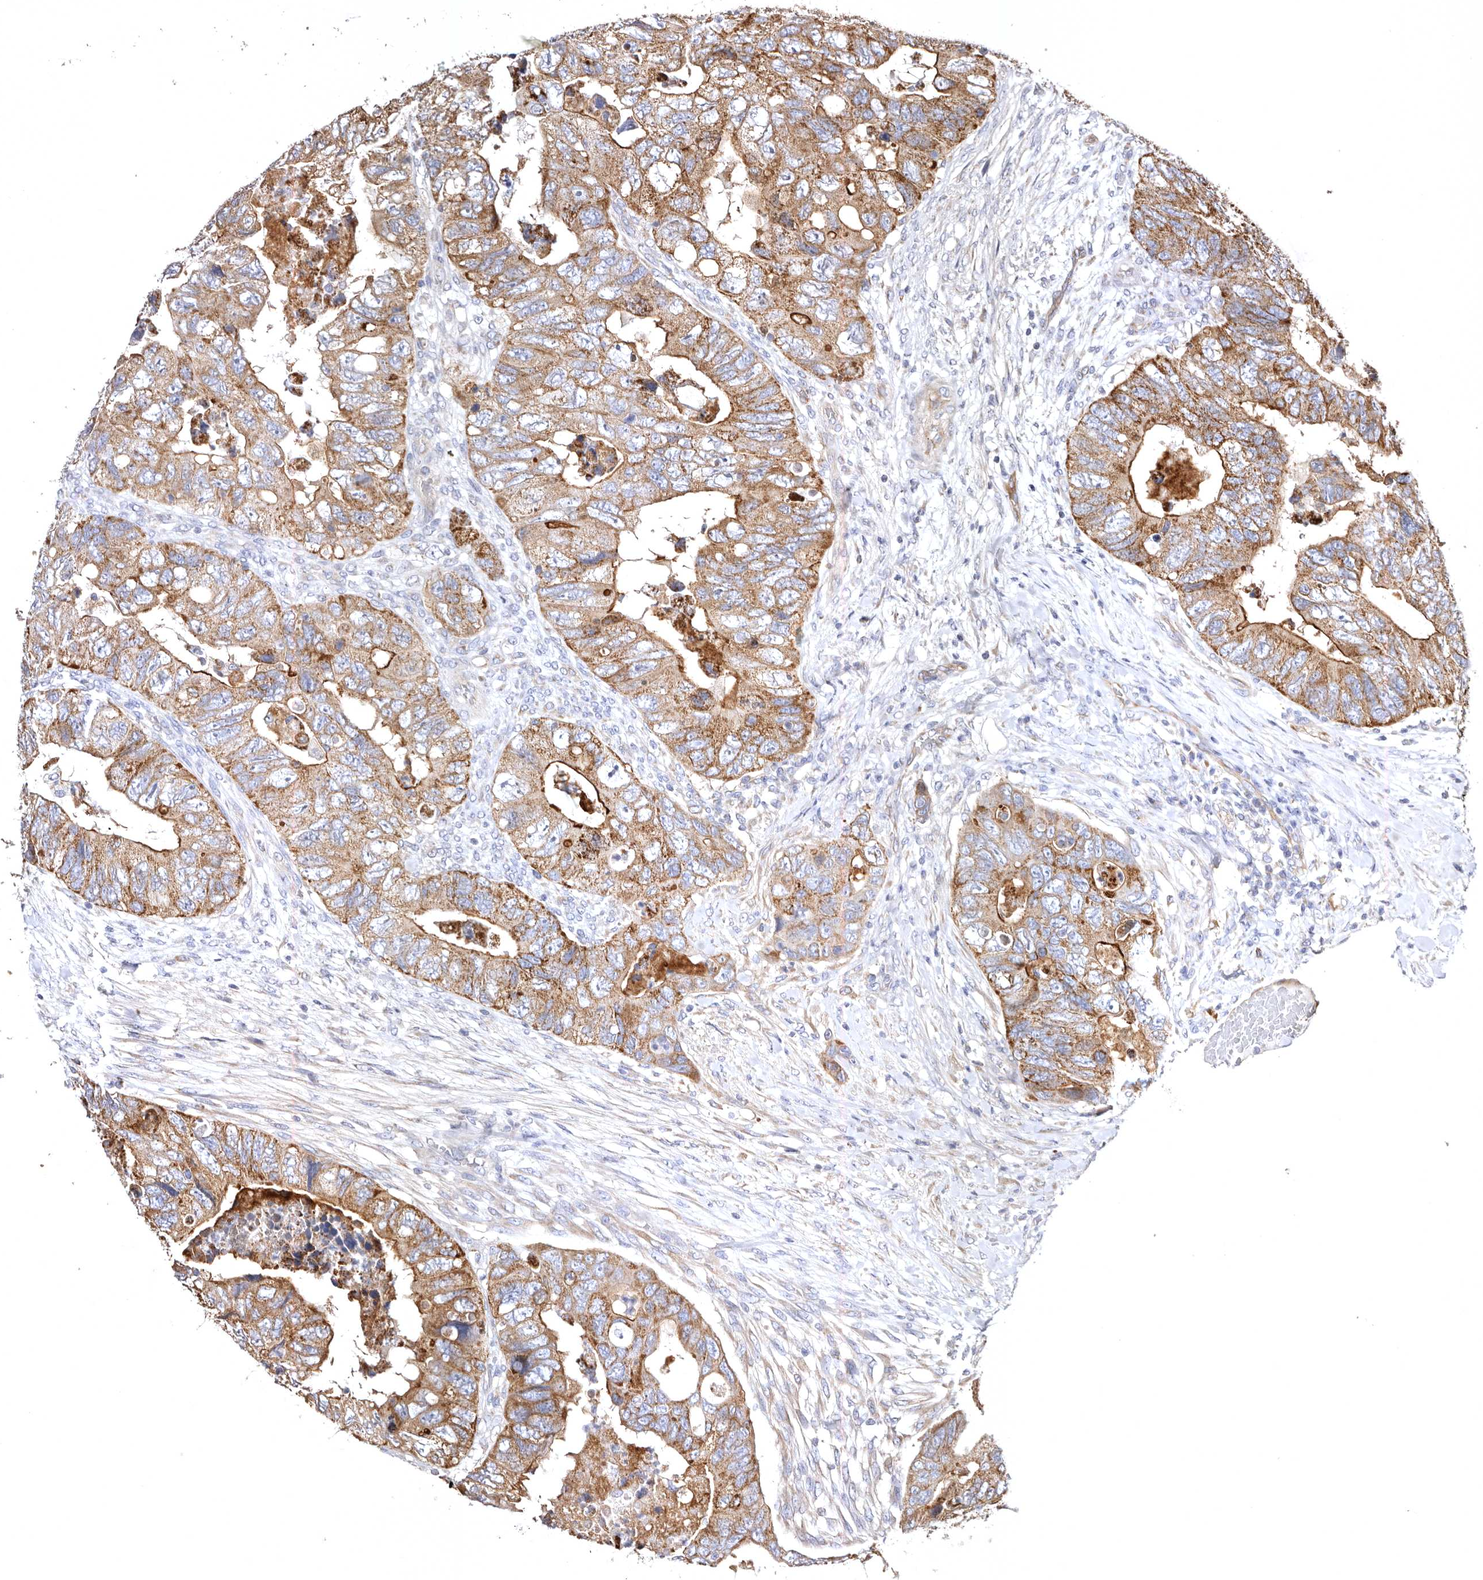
{"staining": {"intensity": "moderate", "quantity": ">75%", "location": "cytoplasmic/membranous"}, "tissue": "colorectal cancer", "cell_type": "Tumor cells", "image_type": "cancer", "snomed": [{"axis": "morphology", "description": "Adenocarcinoma, NOS"}, {"axis": "topography", "description": "Rectum"}], "caption": "Colorectal cancer (adenocarcinoma) stained with a brown dye exhibits moderate cytoplasmic/membranous positive staining in approximately >75% of tumor cells.", "gene": "BAIAP2L1", "patient": {"sex": "male", "age": 63}}